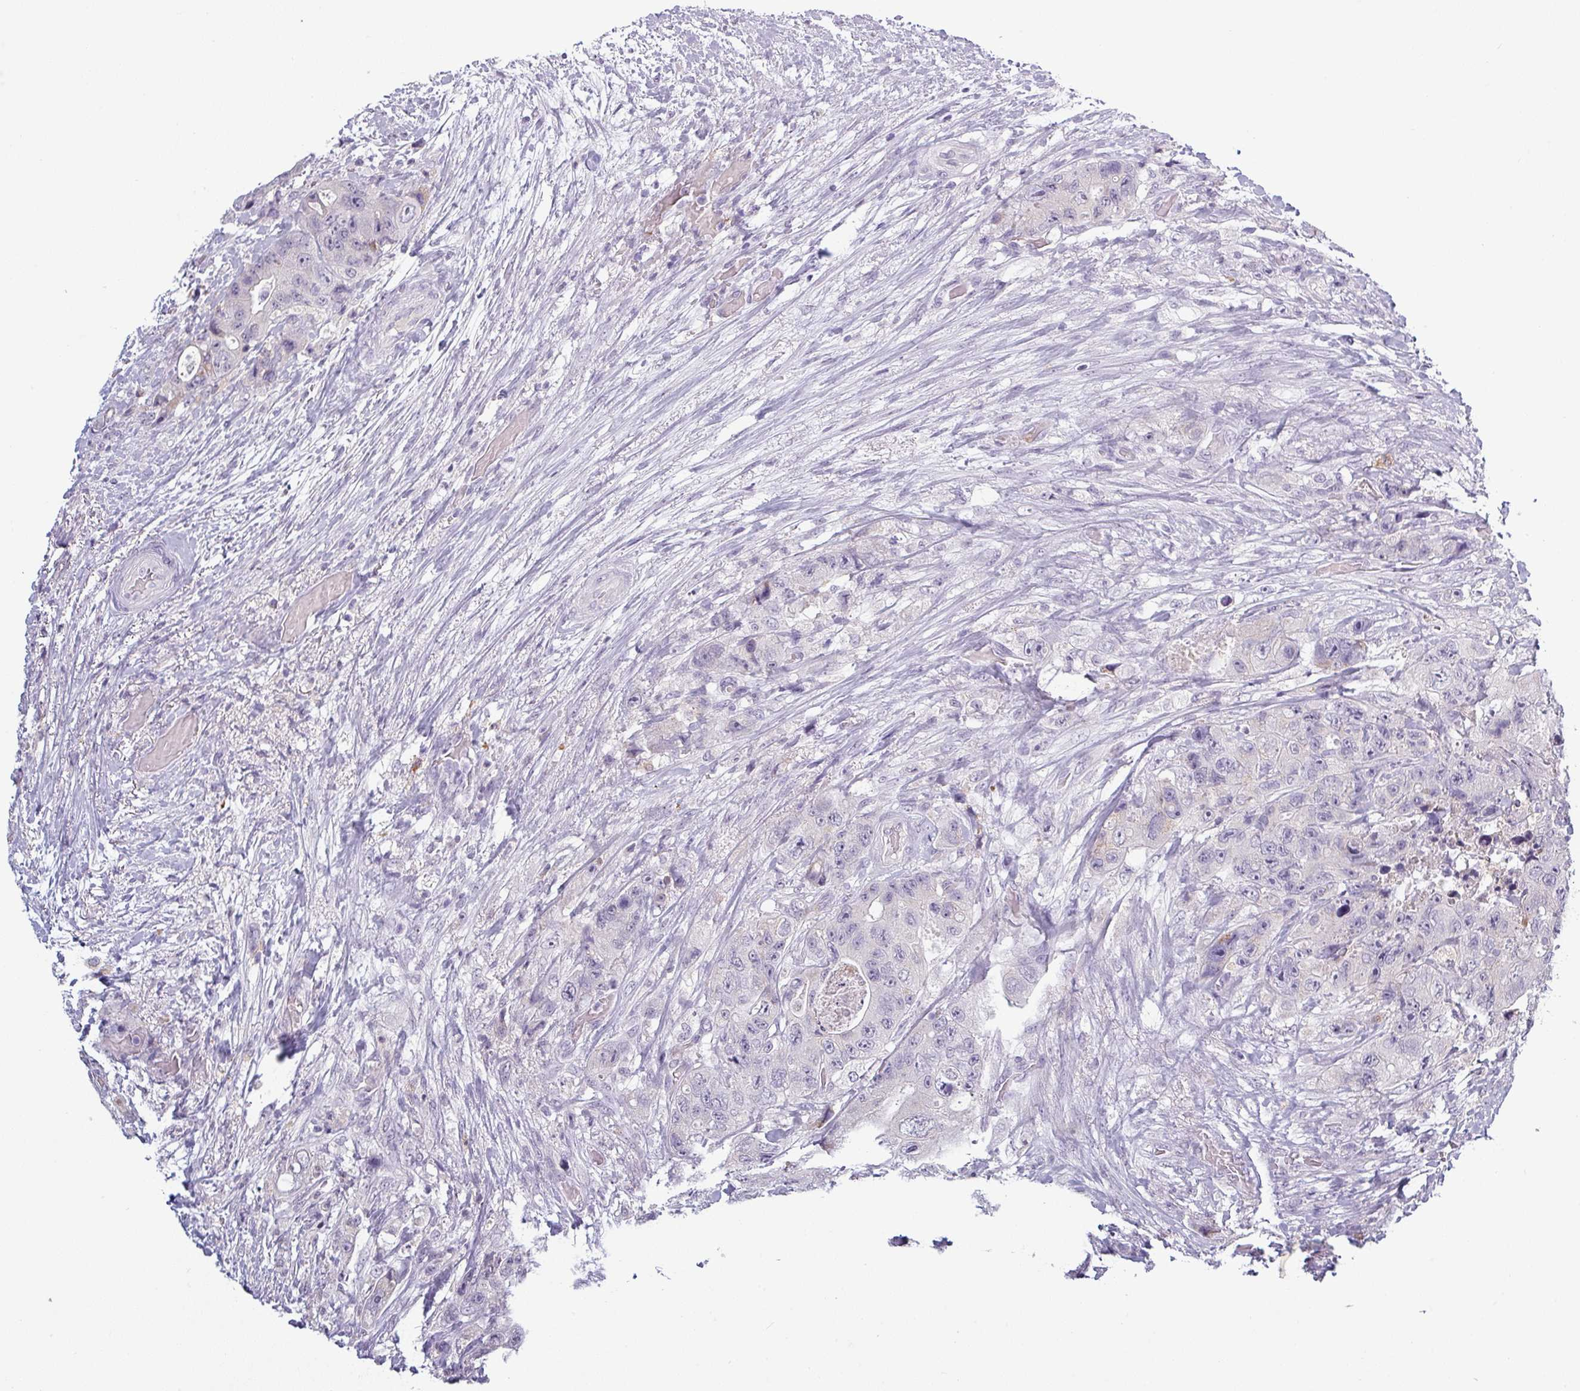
{"staining": {"intensity": "negative", "quantity": "none", "location": "none"}, "tissue": "colorectal cancer", "cell_type": "Tumor cells", "image_type": "cancer", "snomed": [{"axis": "morphology", "description": "Adenocarcinoma, NOS"}, {"axis": "topography", "description": "Colon"}], "caption": "Human colorectal cancer stained for a protein using immunohistochemistry shows no expression in tumor cells.", "gene": "SLC26A9", "patient": {"sex": "female", "age": 46}}